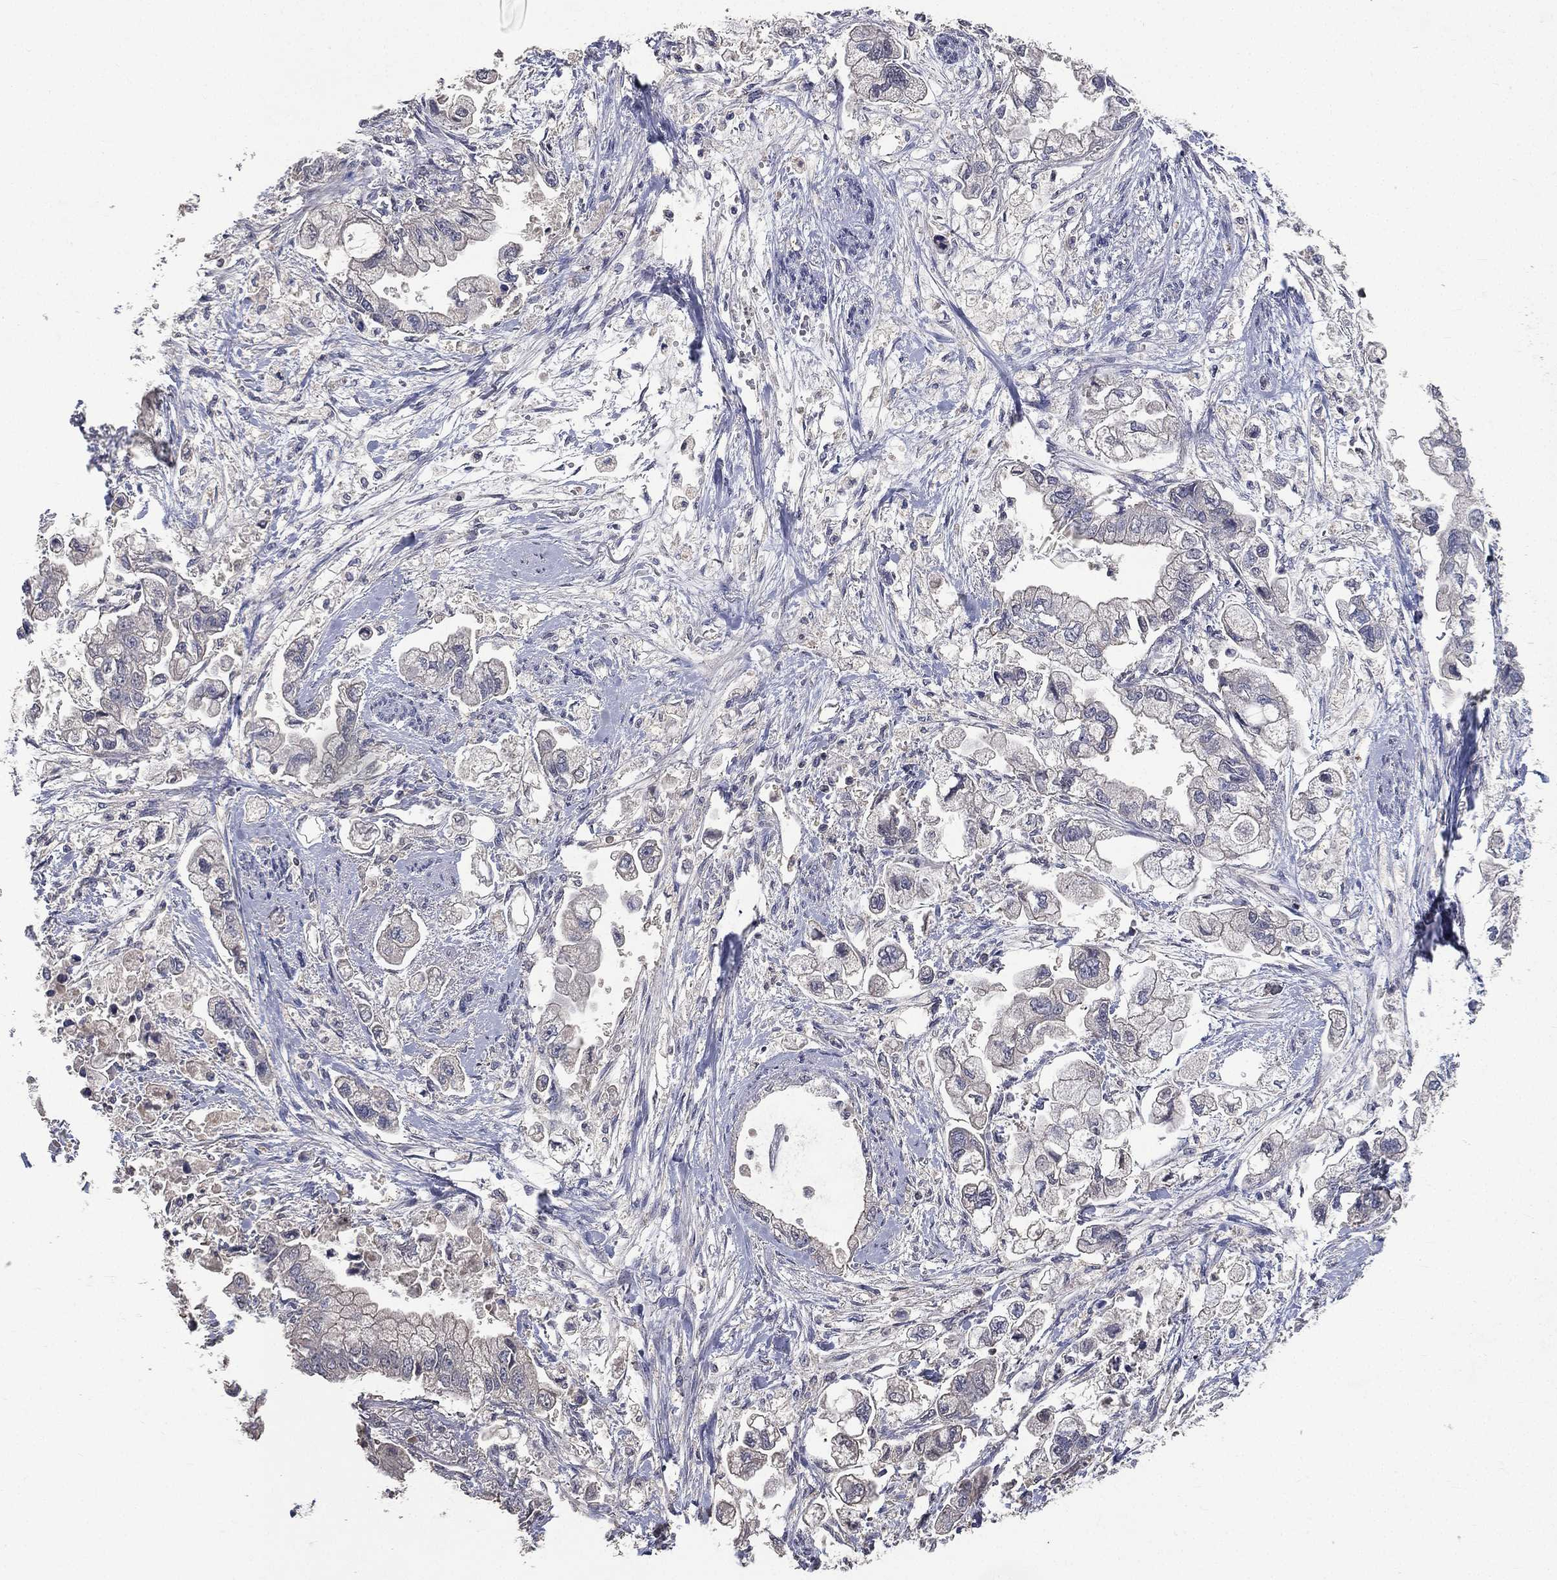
{"staining": {"intensity": "negative", "quantity": "none", "location": "none"}, "tissue": "stomach cancer", "cell_type": "Tumor cells", "image_type": "cancer", "snomed": [{"axis": "morphology", "description": "Normal tissue, NOS"}, {"axis": "morphology", "description": "Adenocarcinoma, NOS"}, {"axis": "topography", "description": "Stomach"}], "caption": "Immunohistochemical staining of stomach cancer (adenocarcinoma) shows no significant positivity in tumor cells.", "gene": "SNAP25", "patient": {"sex": "male", "age": 62}}